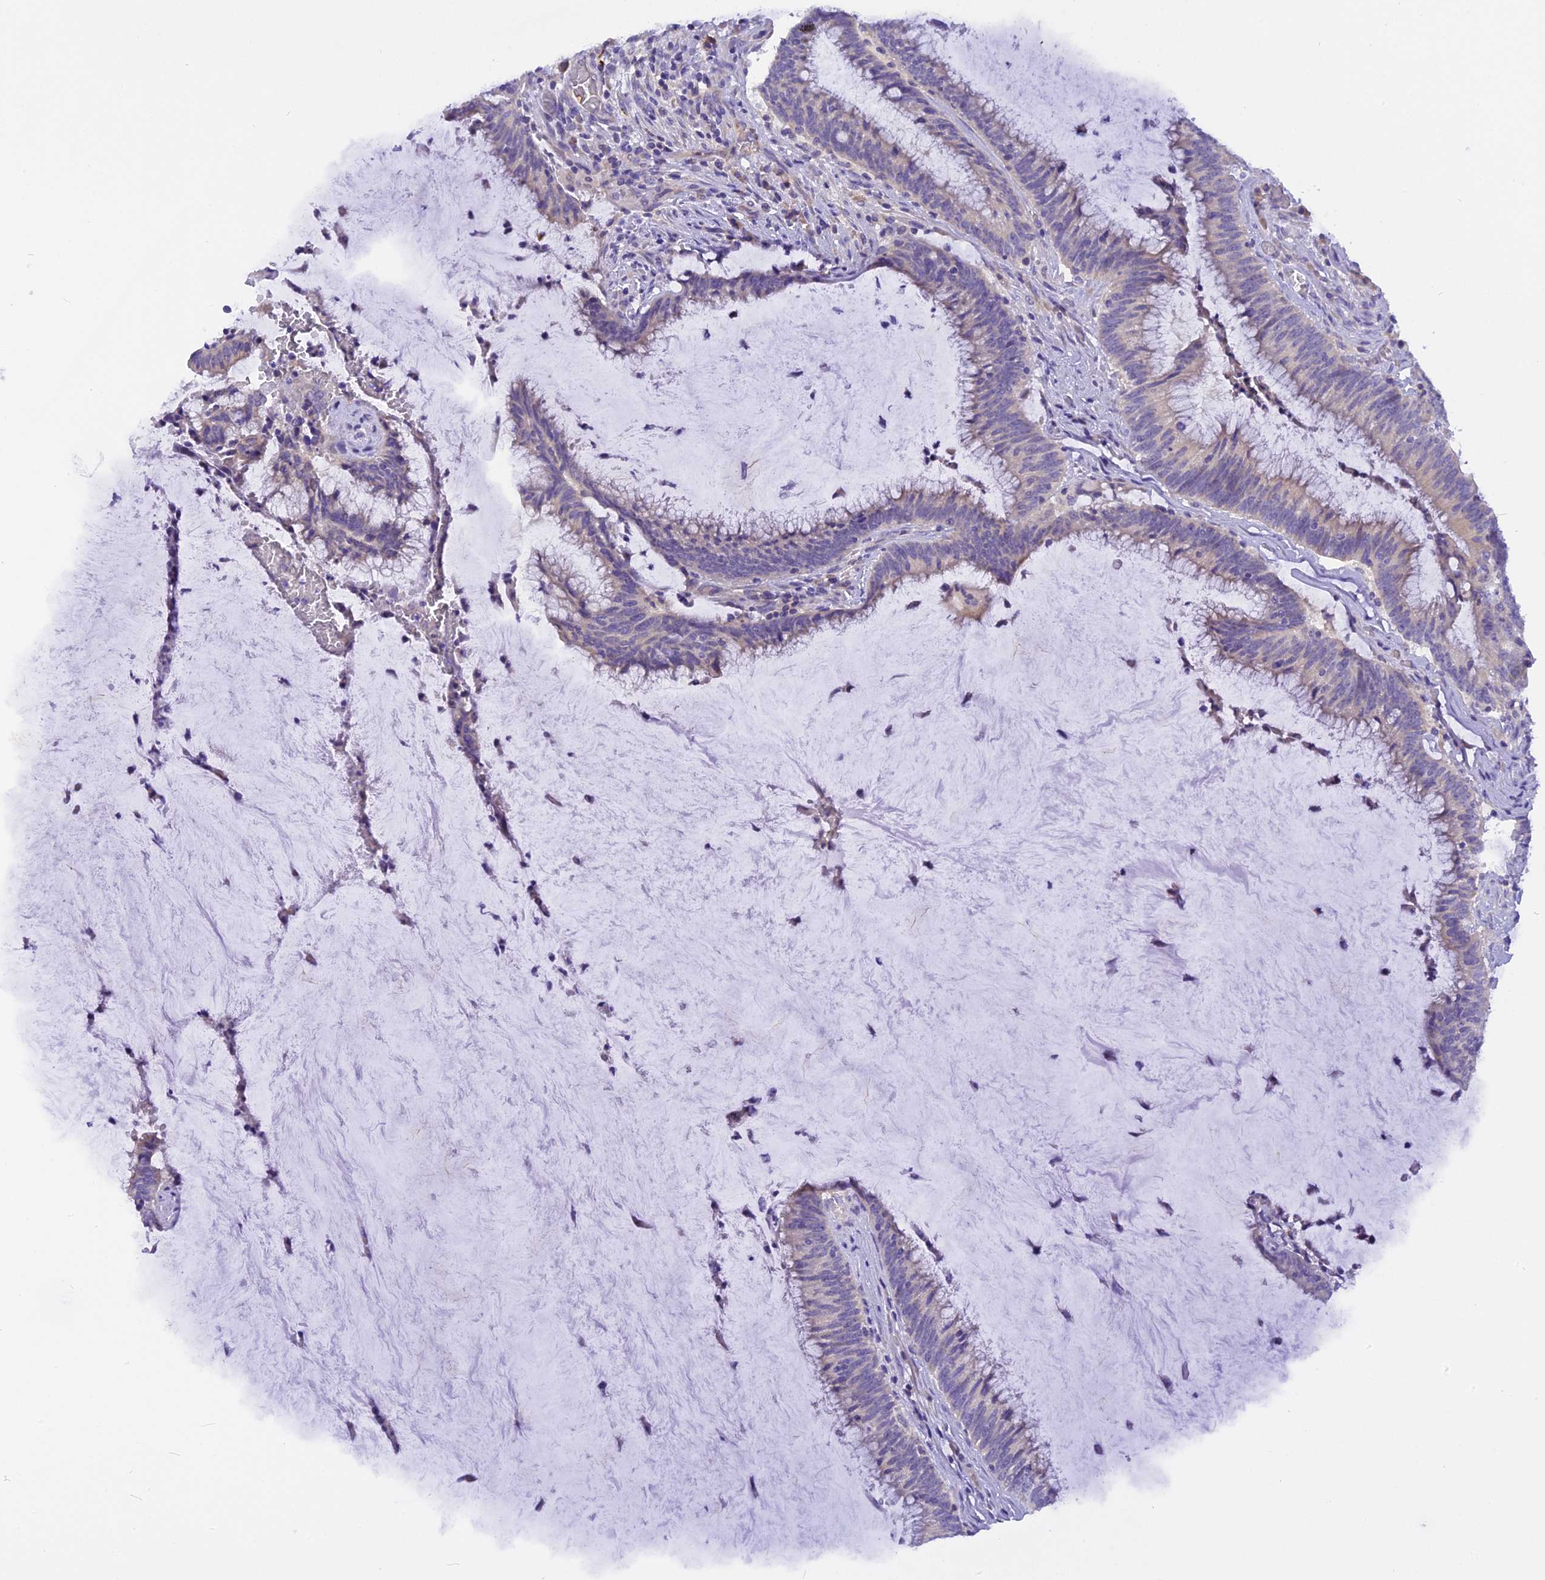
{"staining": {"intensity": "weak", "quantity": "<25%", "location": "cytoplasmic/membranous"}, "tissue": "colorectal cancer", "cell_type": "Tumor cells", "image_type": "cancer", "snomed": [{"axis": "morphology", "description": "Adenocarcinoma, NOS"}, {"axis": "topography", "description": "Rectum"}], "caption": "Tumor cells are negative for brown protein staining in colorectal adenocarcinoma.", "gene": "TRIM3", "patient": {"sex": "female", "age": 77}}